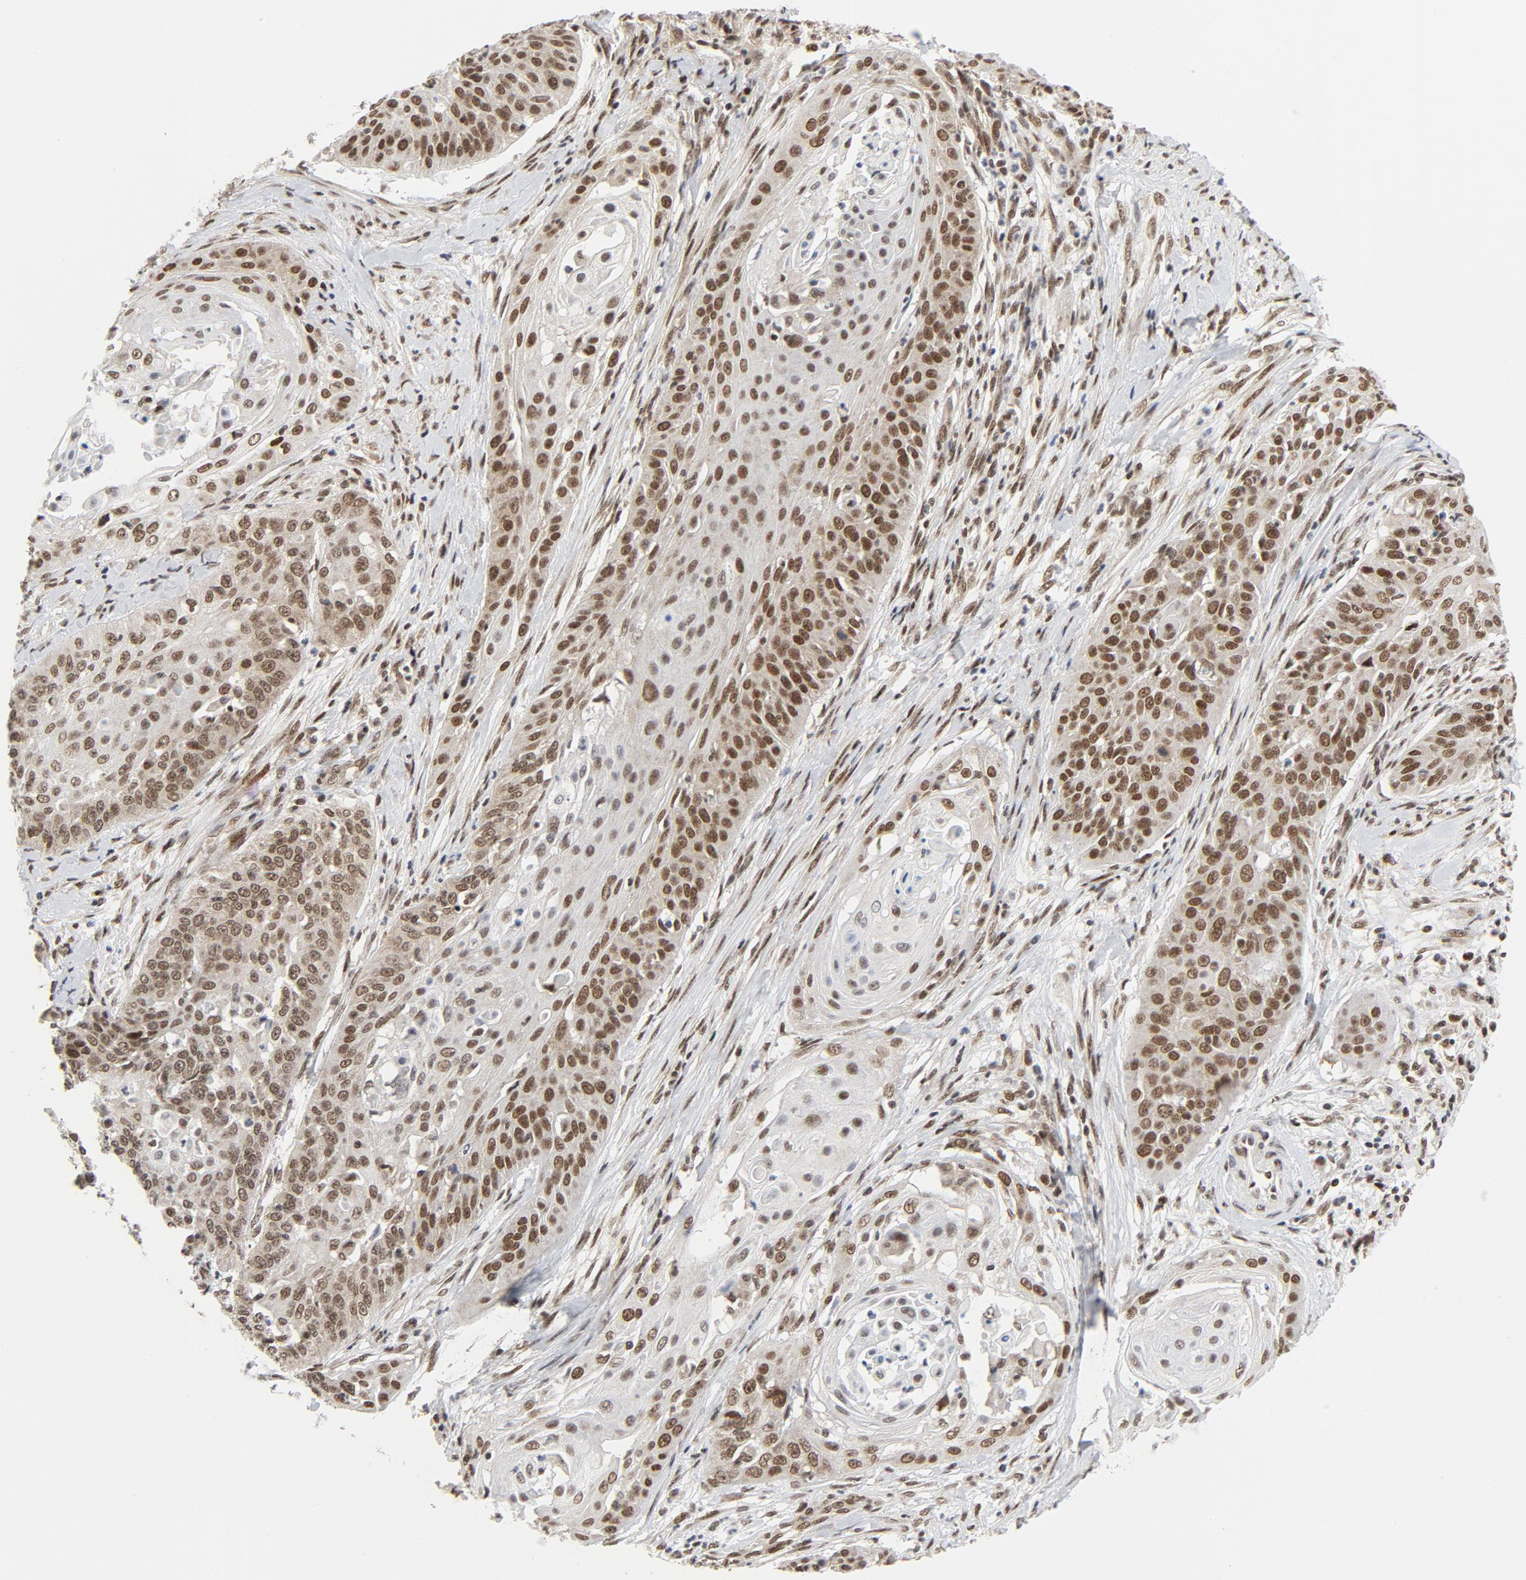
{"staining": {"intensity": "moderate", "quantity": ">75%", "location": "nuclear"}, "tissue": "cervical cancer", "cell_type": "Tumor cells", "image_type": "cancer", "snomed": [{"axis": "morphology", "description": "Squamous cell carcinoma, NOS"}, {"axis": "topography", "description": "Cervix"}], "caption": "DAB immunohistochemical staining of squamous cell carcinoma (cervical) displays moderate nuclear protein expression in about >75% of tumor cells. (DAB IHC with brightfield microscopy, high magnification).", "gene": "ERCC1", "patient": {"sex": "female", "age": 64}}